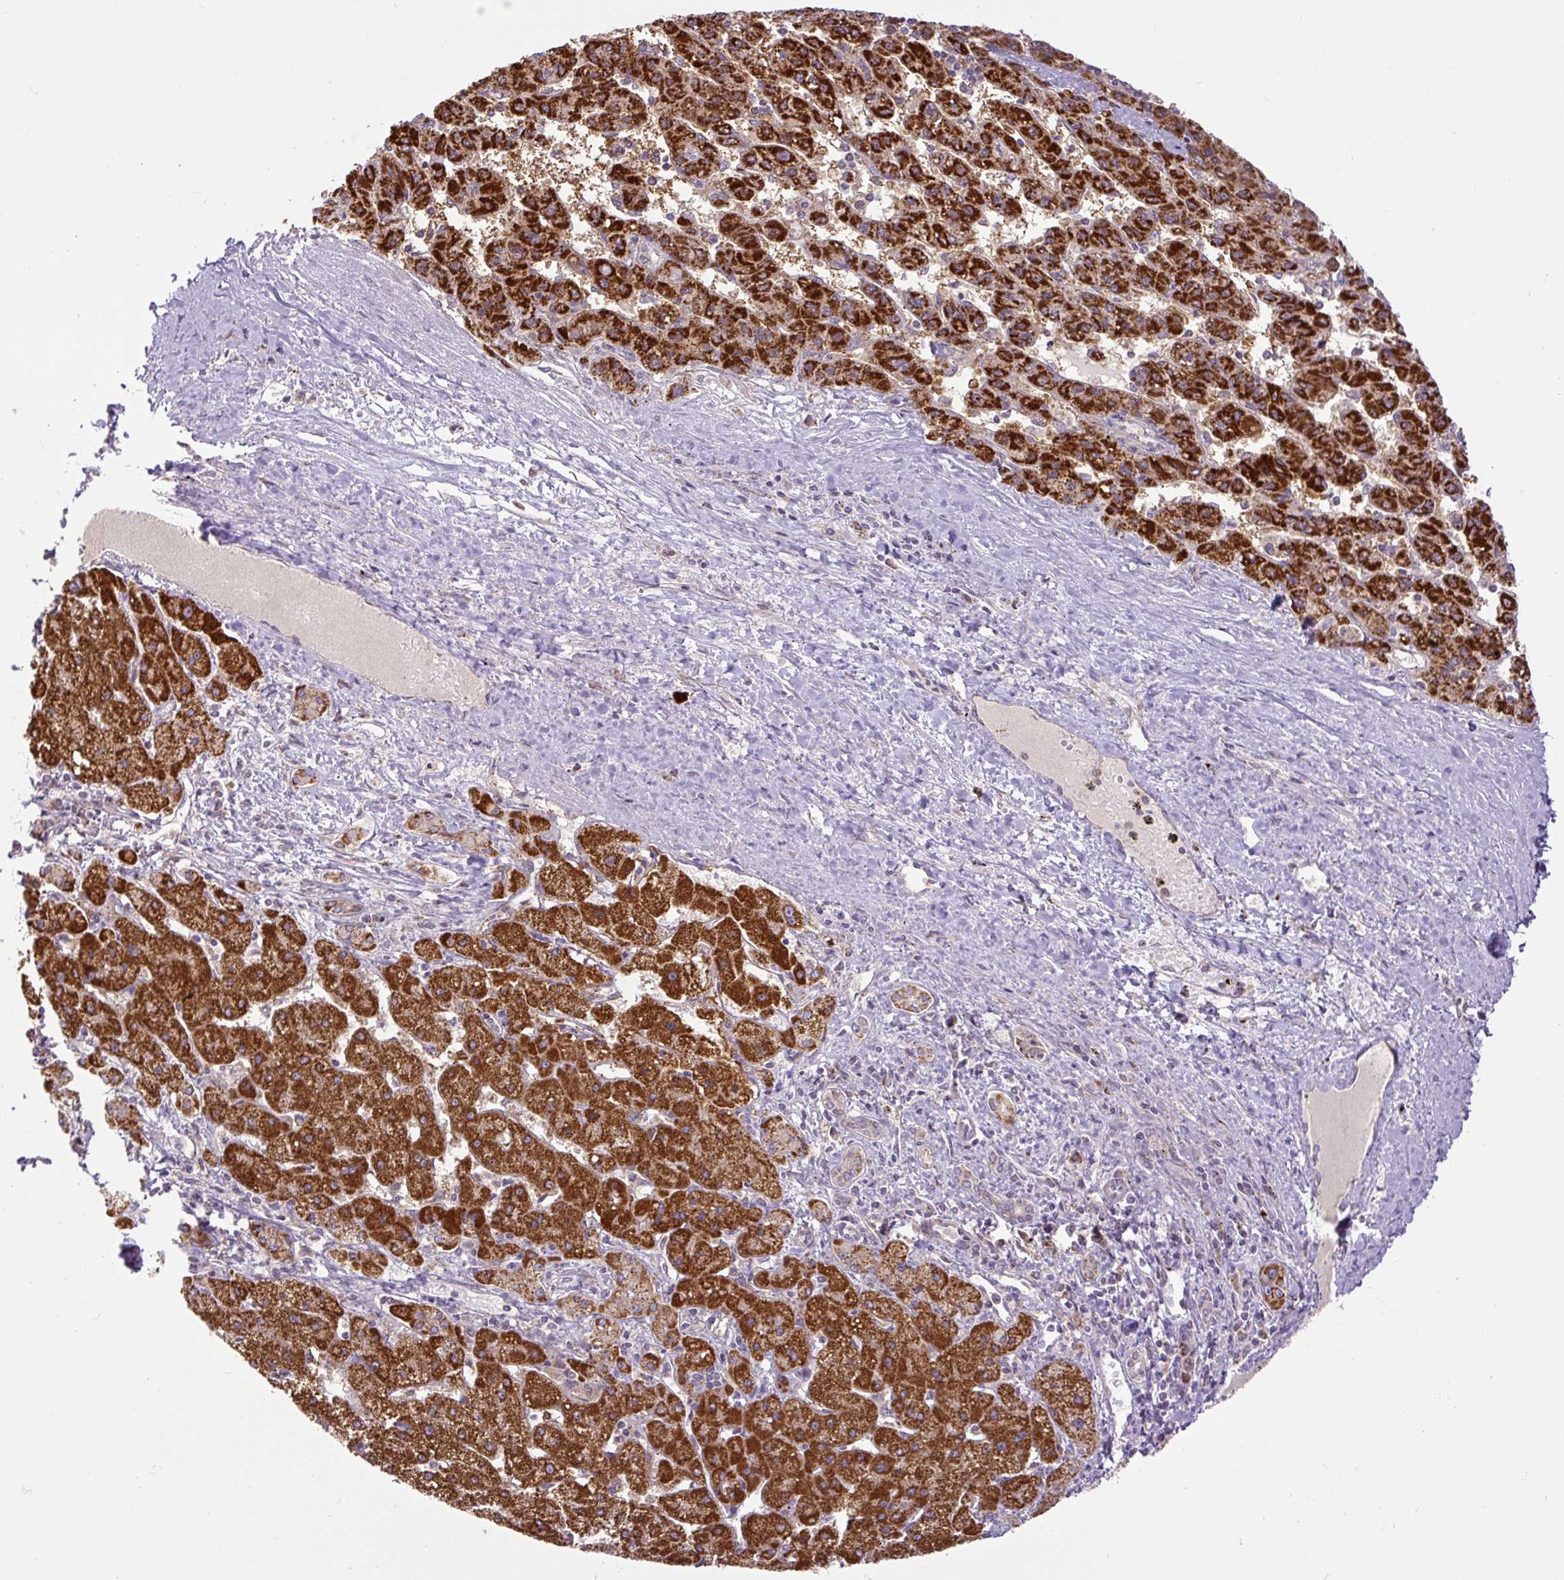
{"staining": {"intensity": "strong", "quantity": ">75%", "location": "cytoplasmic/membranous"}, "tissue": "liver cancer", "cell_type": "Tumor cells", "image_type": "cancer", "snomed": [{"axis": "morphology", "description": "Carcinoma, Hepatocellular, NOS"}, {"axis": "topography", "description": "Liver"}], "caption": "Immunohistochemical staining of human liver cancer reveals strong cytoplasmic/membranous protein staining in approximately >75% of tumor cells.", "gene": "TM2D3", "patient": {"sex": "female", "age": 82}}